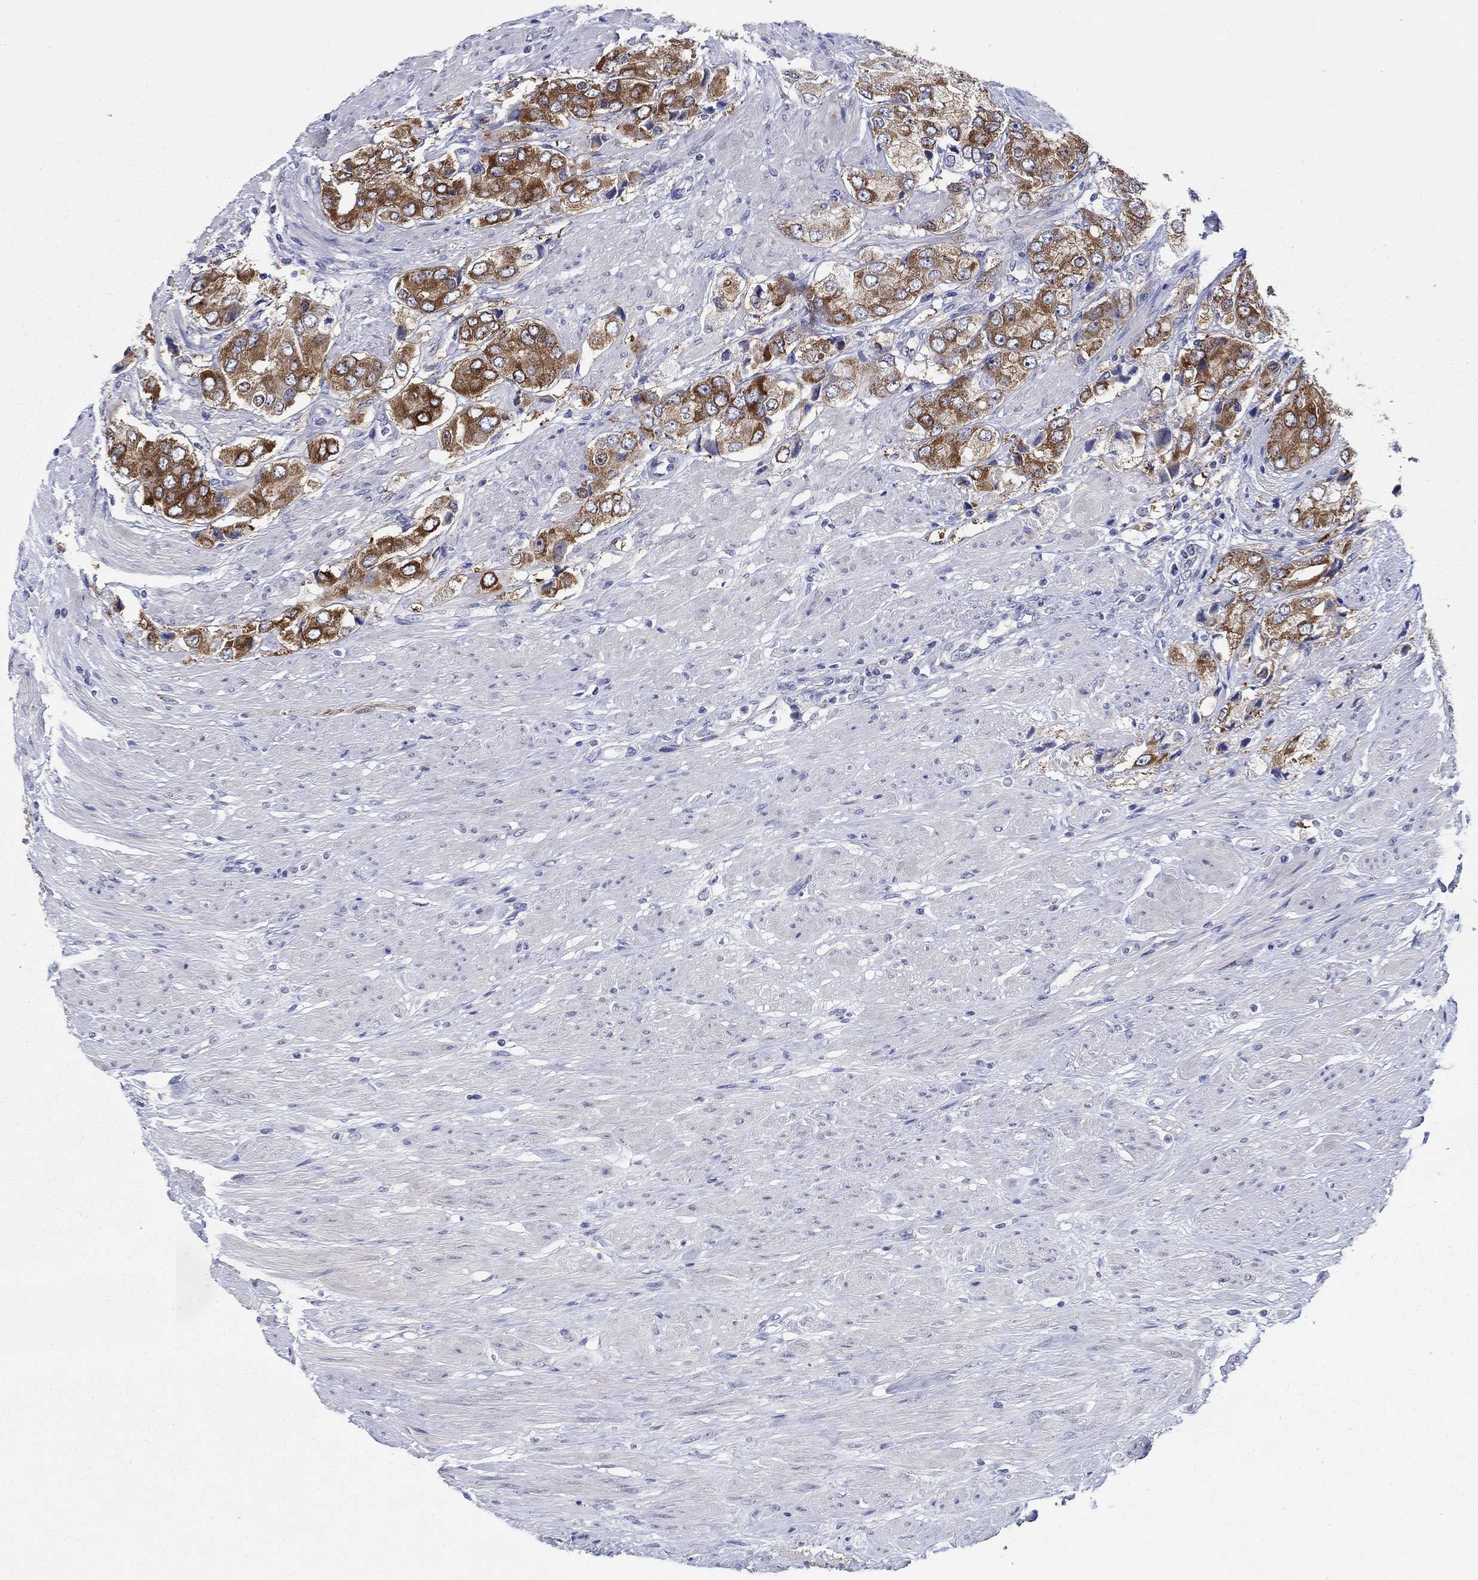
{"staining": {"intensity": "strong", "quantity": ">75%", "location": "cytoplasmic/membranous"}, "tissue": "prostate cancer", "cell_type": "Tumor cells", "image_type": "cancer", "snomed": [{"axis": "morphology", "description": "Adenocarcinoma, Low grade"}, {"axis": "topography", "description": "Prostate"}], "caption": "A high amount of strong cytoplasmic/membranous staining is appreciated in approximately >75% of tumor cells in prostate cancer (adenocarcinoma (low-grade)) tissue.", "gene": "RAP1GAP", "patient": {"sex": "male", "age": 69}}